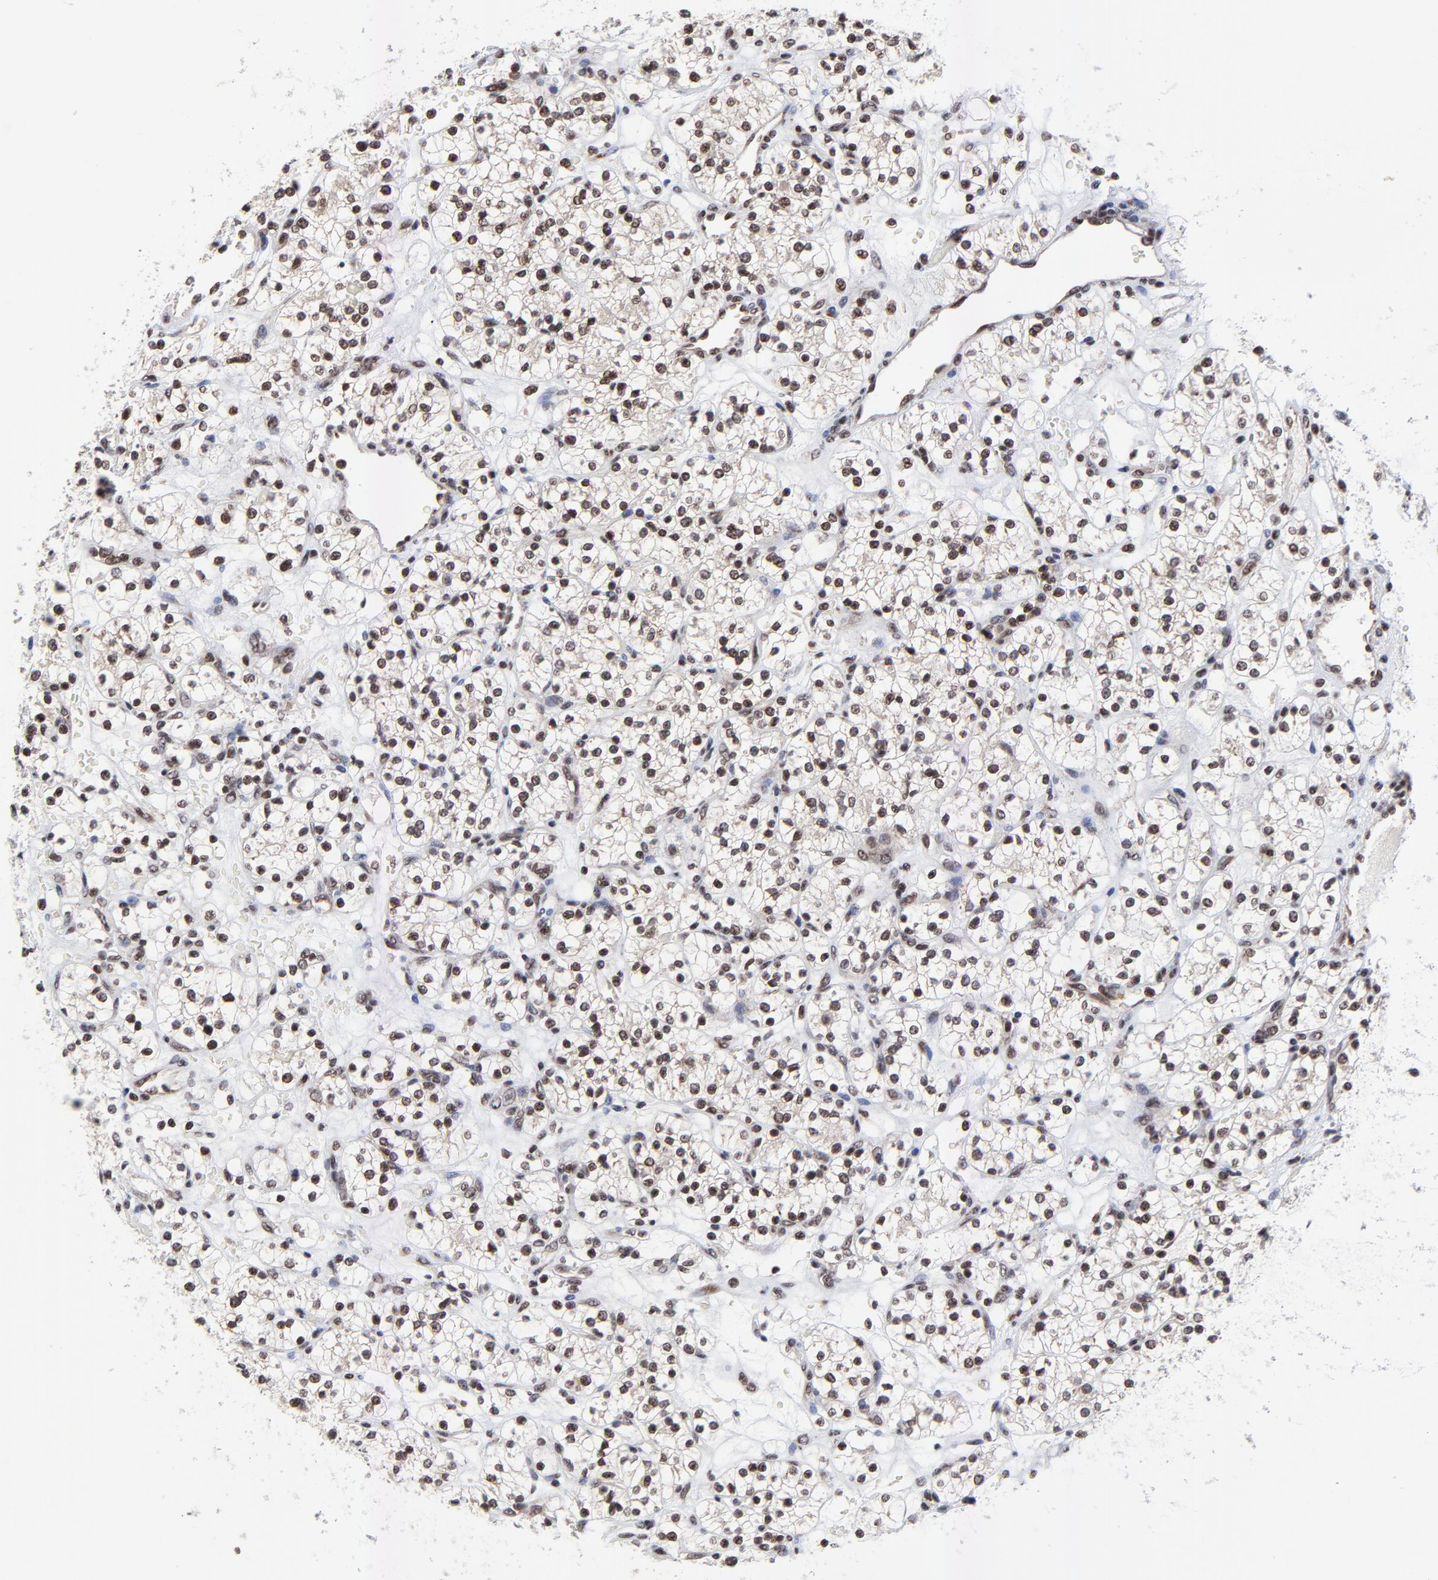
{"staining": {"intensity": "moderate", "quantity": ">75%", "location": "nuclear"}, "tissue": "renal cancer", "cell_type": "Tumor cells", "image_type": "cancer", "snomed": [{"axis": "morphology", "description": "Adenocarcinoma, NOS"}, {"axis": "topography", "description": "Kidney"}], "caption": "Immunohistochemical staining of human renal adenocarcinoma exhibits moderate nuclear protein positivity in about >75% of tumor cells.", "gene": "ZNF777", "patient": {"sex": "female", "age": 60}}